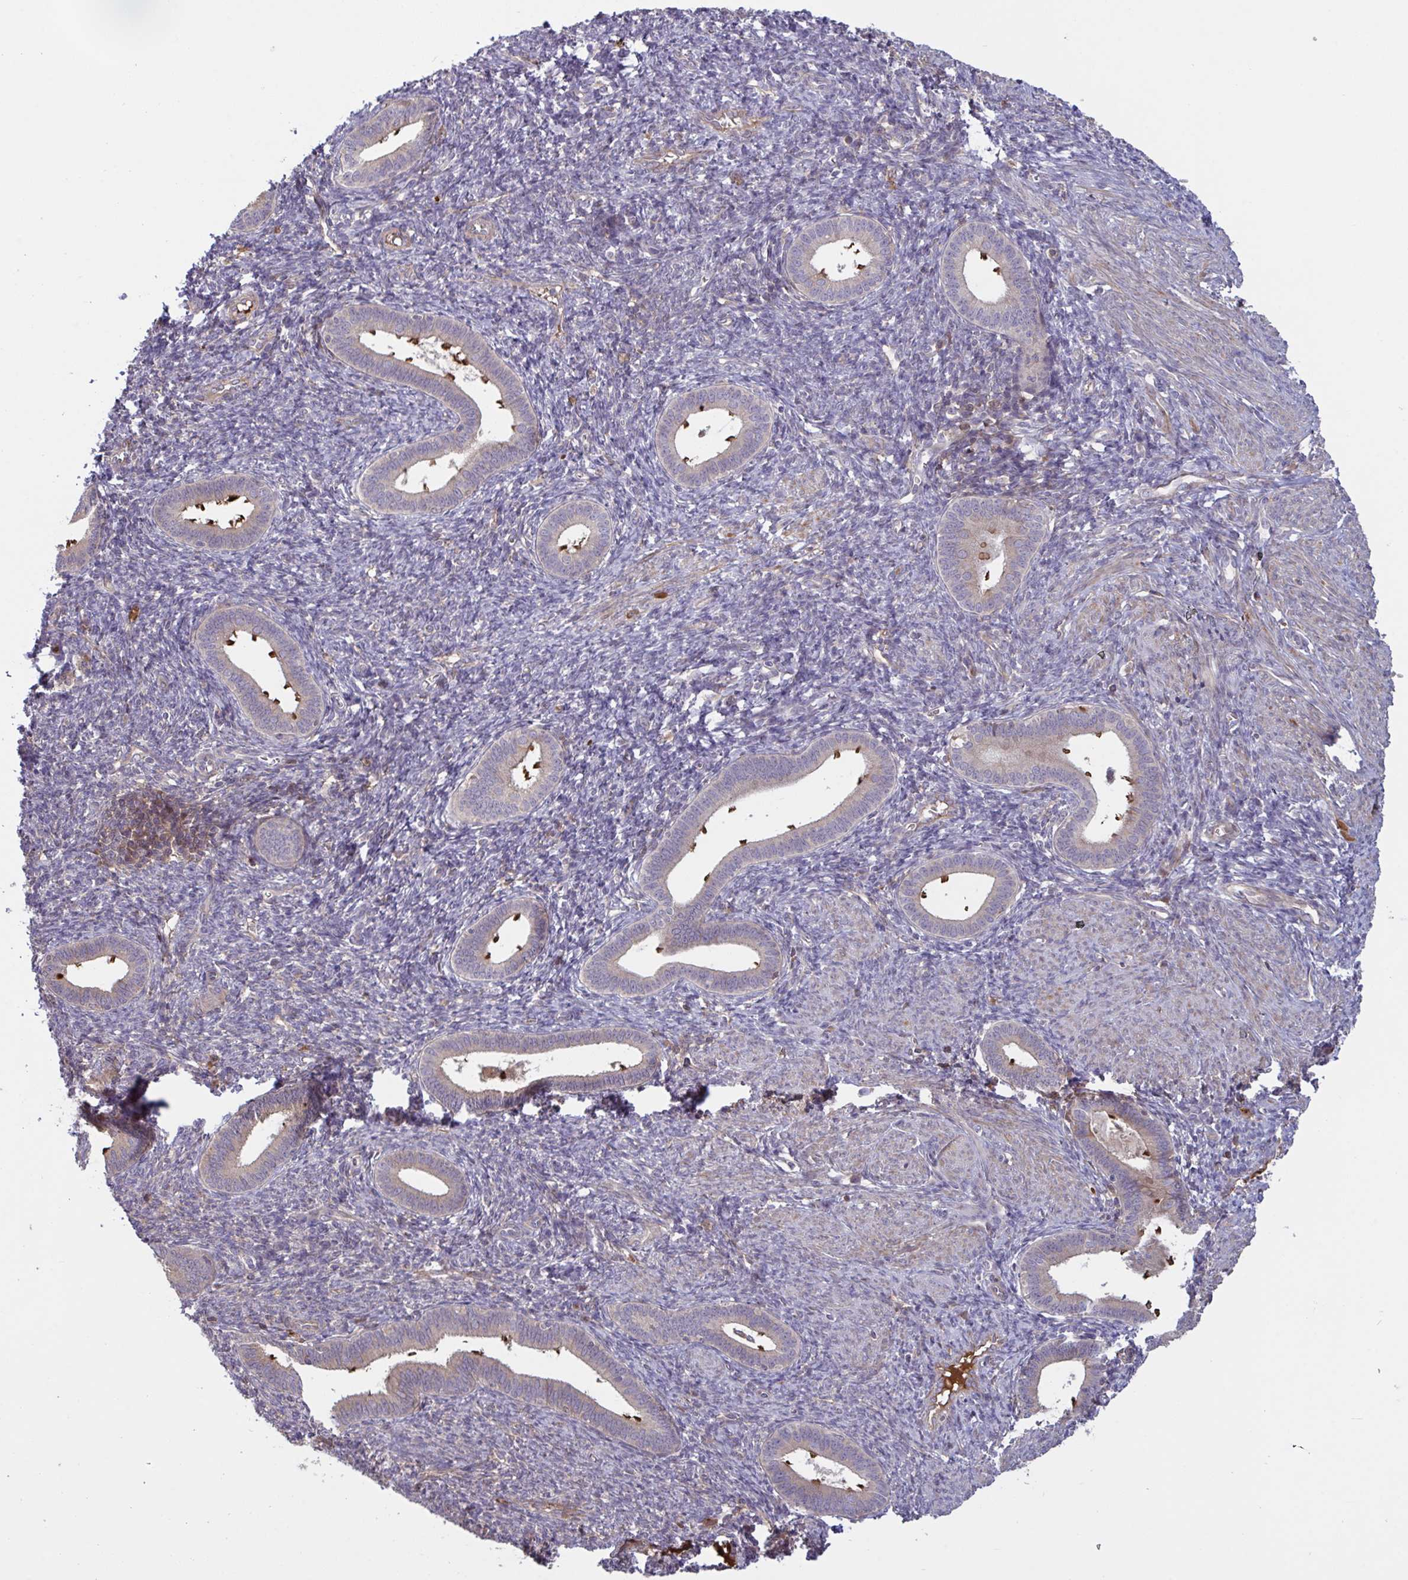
{"staining": {"intensity": "negative", "quantity": "none", "location": "none"}, "tissue": "endometrium", "cell_type": "Cells in endometrial stroma", "image_type": "normal", "snomed": [{"axis": "morphology", "description": "Normal tissue, NOS"}, {"axis": "topography", "description": "Endometrium"}], "caption": "The image exhibits no staining of cells in endometrial stroma in benign endometrium. Brightfield microscopy of immunohistochemistry (IHC) stained with DAB (brown) and hematoxylin (blue), captured at high magnification.", "gene": "IL1R1", "patient": {"sex": "female", "age": 41}}